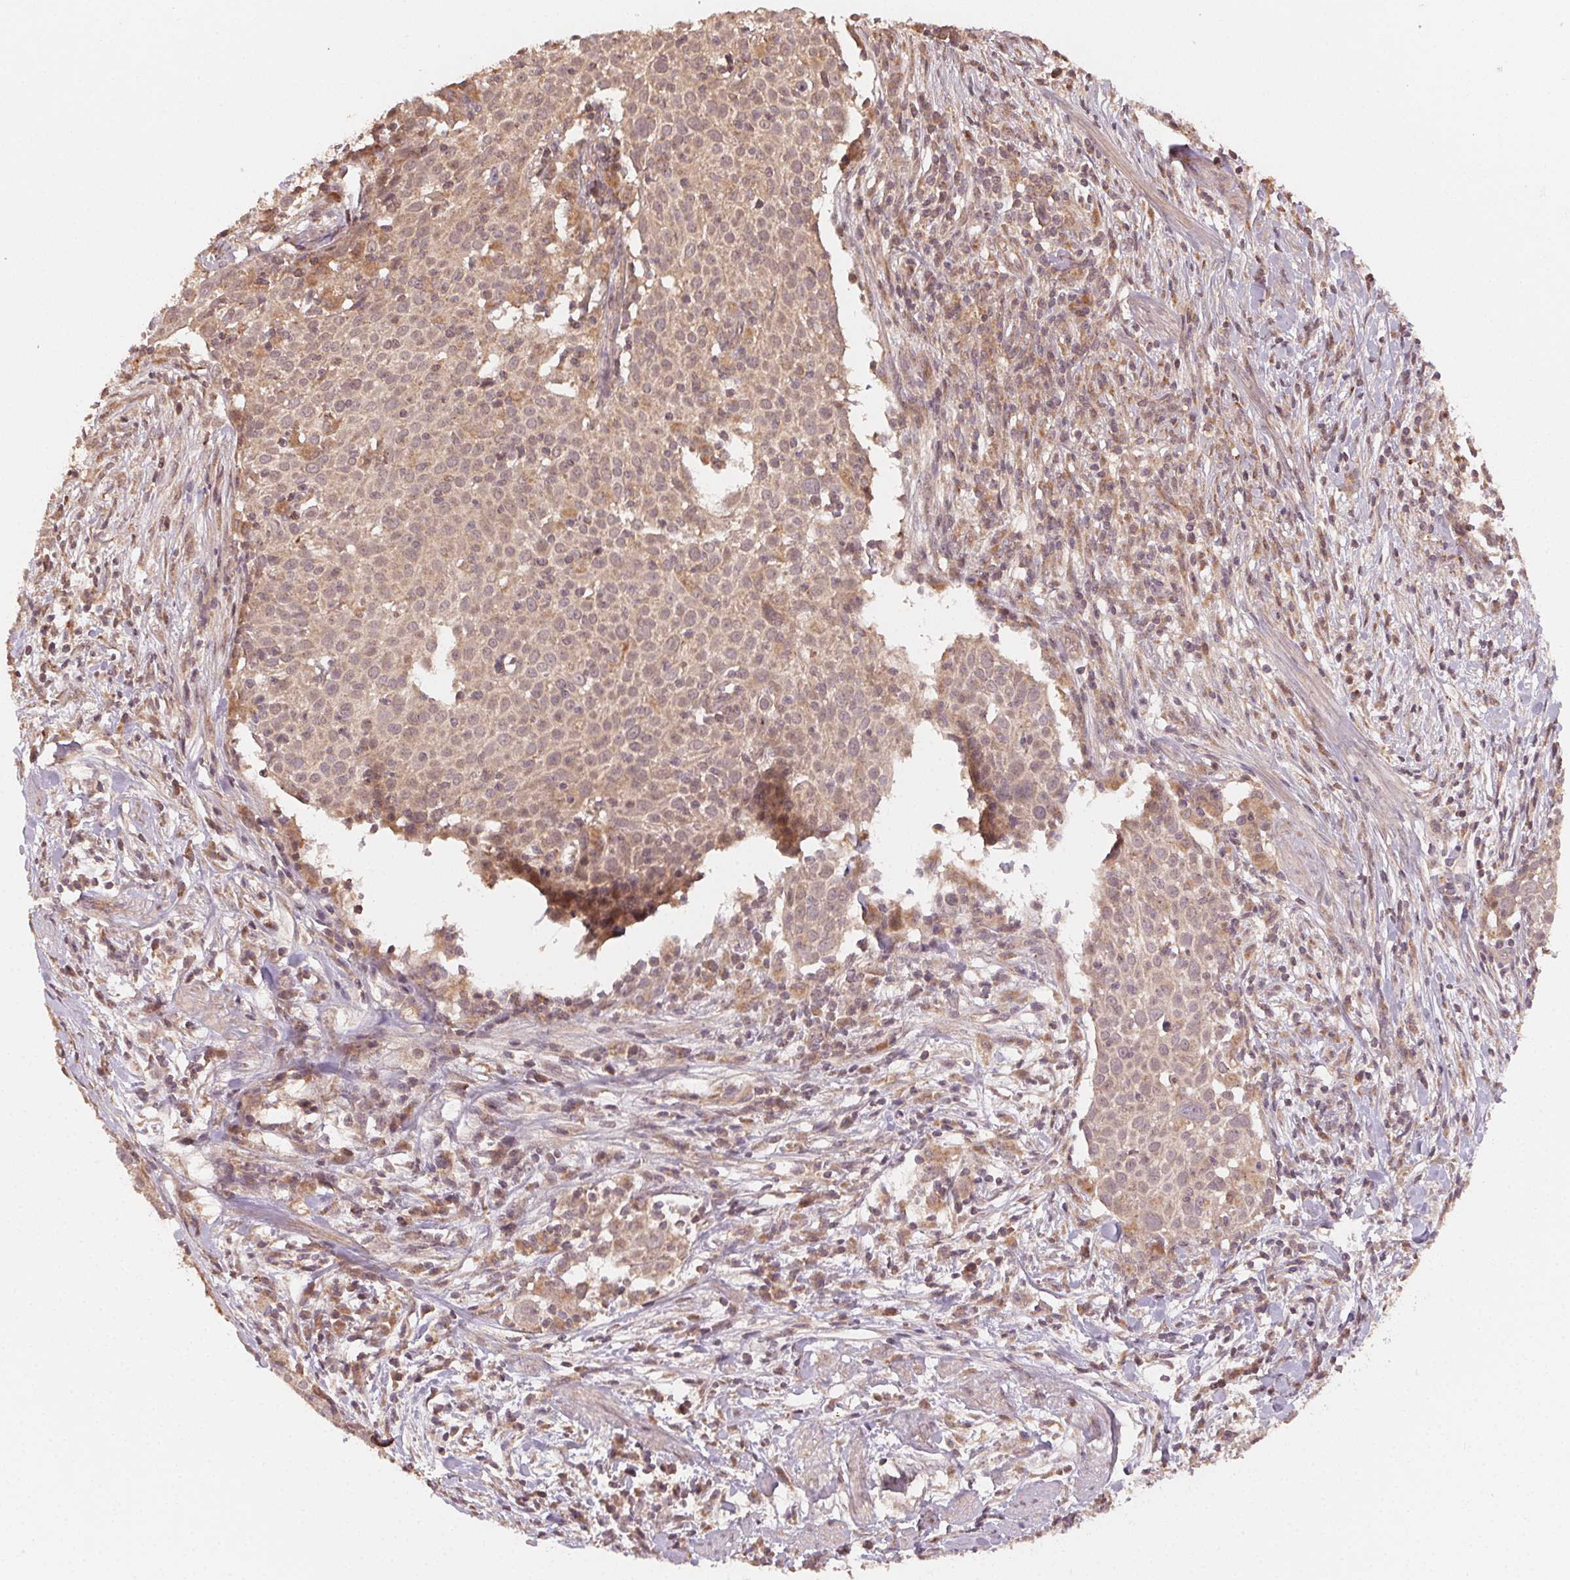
{"staining": {"intensity": "weak", "quantity": ">75%", "location": "cytoplasmic/membranous"}, "tissue": "cervical cancer", "cell_type": "Tumor cells", "image_type": "cancer", "snomed": [{"axis": "morphology", "description": "Squamous cell carcinoma, NOS"}, {"axis": "topography", "description": "Cervix"}], "caption": "The photomicrograph reveals staining of cervical squamous cell carcinoma, revealing weak cytoplasmic/membranous protein positivity (brown color) within tumor cells. (DAB (3,3'-diaminobenzidine) IHC, brown staining for protein, blue staining for nuclei).", "gene": "WBP2", "patient": {"sex": "female", "age": 39}}